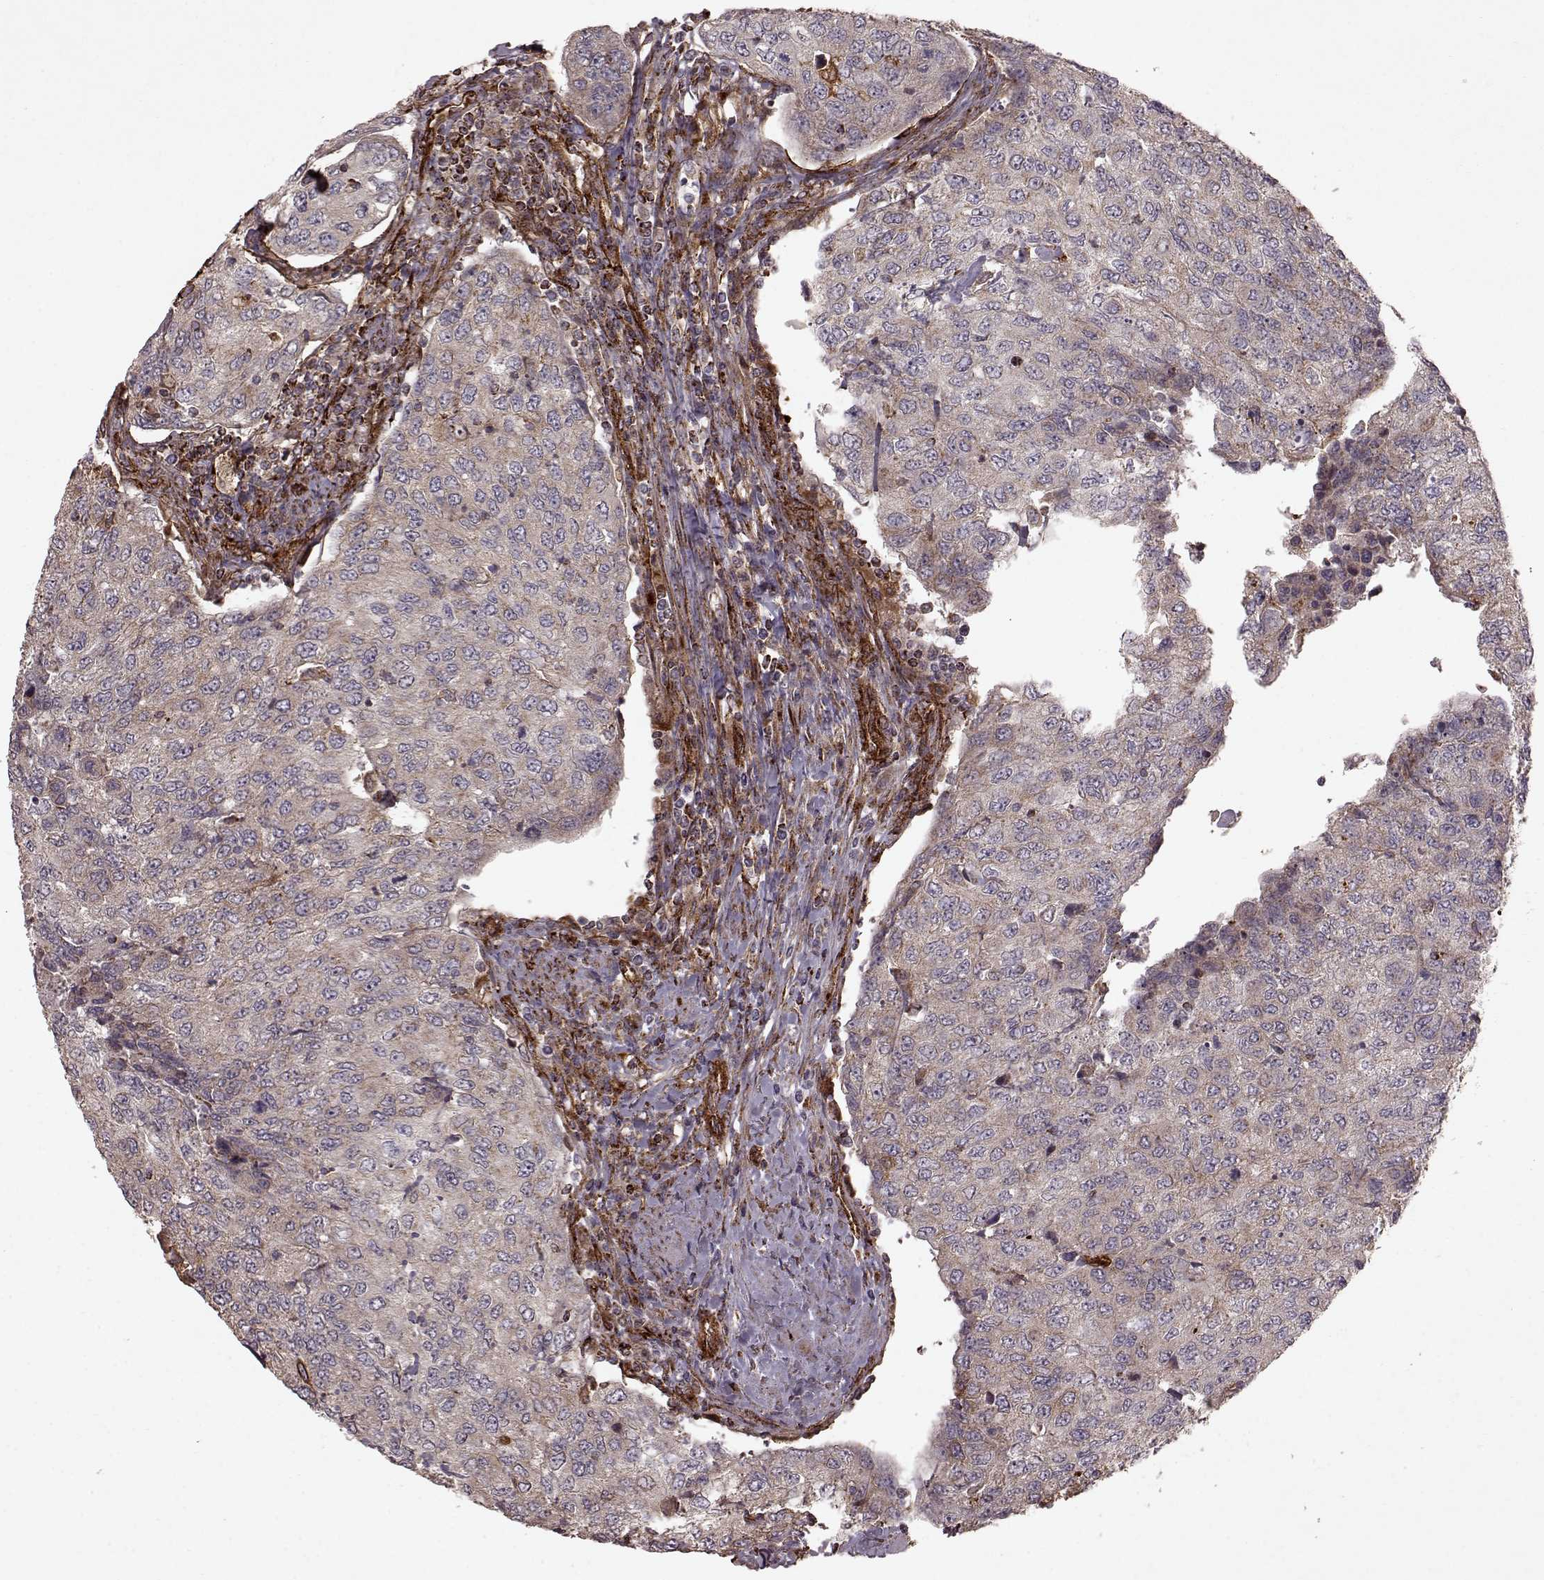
{"staining": {"intensity": "negative", "quantity": "none", "location": "none"}, "tissue": "urothelial cancer", "cell_type": "Tumor cells", "image_type": "cancer", "snomed": [{"axis": "morphology", "description": "Urothelial carcinoma, High grade"}, {"axis": "topography", "description": "Urinary bladder"}], "caption": "IHC of urothelial carcinoma (high-grade) exhibits no positivity in tumor cells. Brightfield microscopy of immunohistochemistry (IHC) stained with DAB (brown) and hematoxylin (blue), captured at high magnification.", "gene": "FXN", "patient": {"sex": "female", "age": 78}}